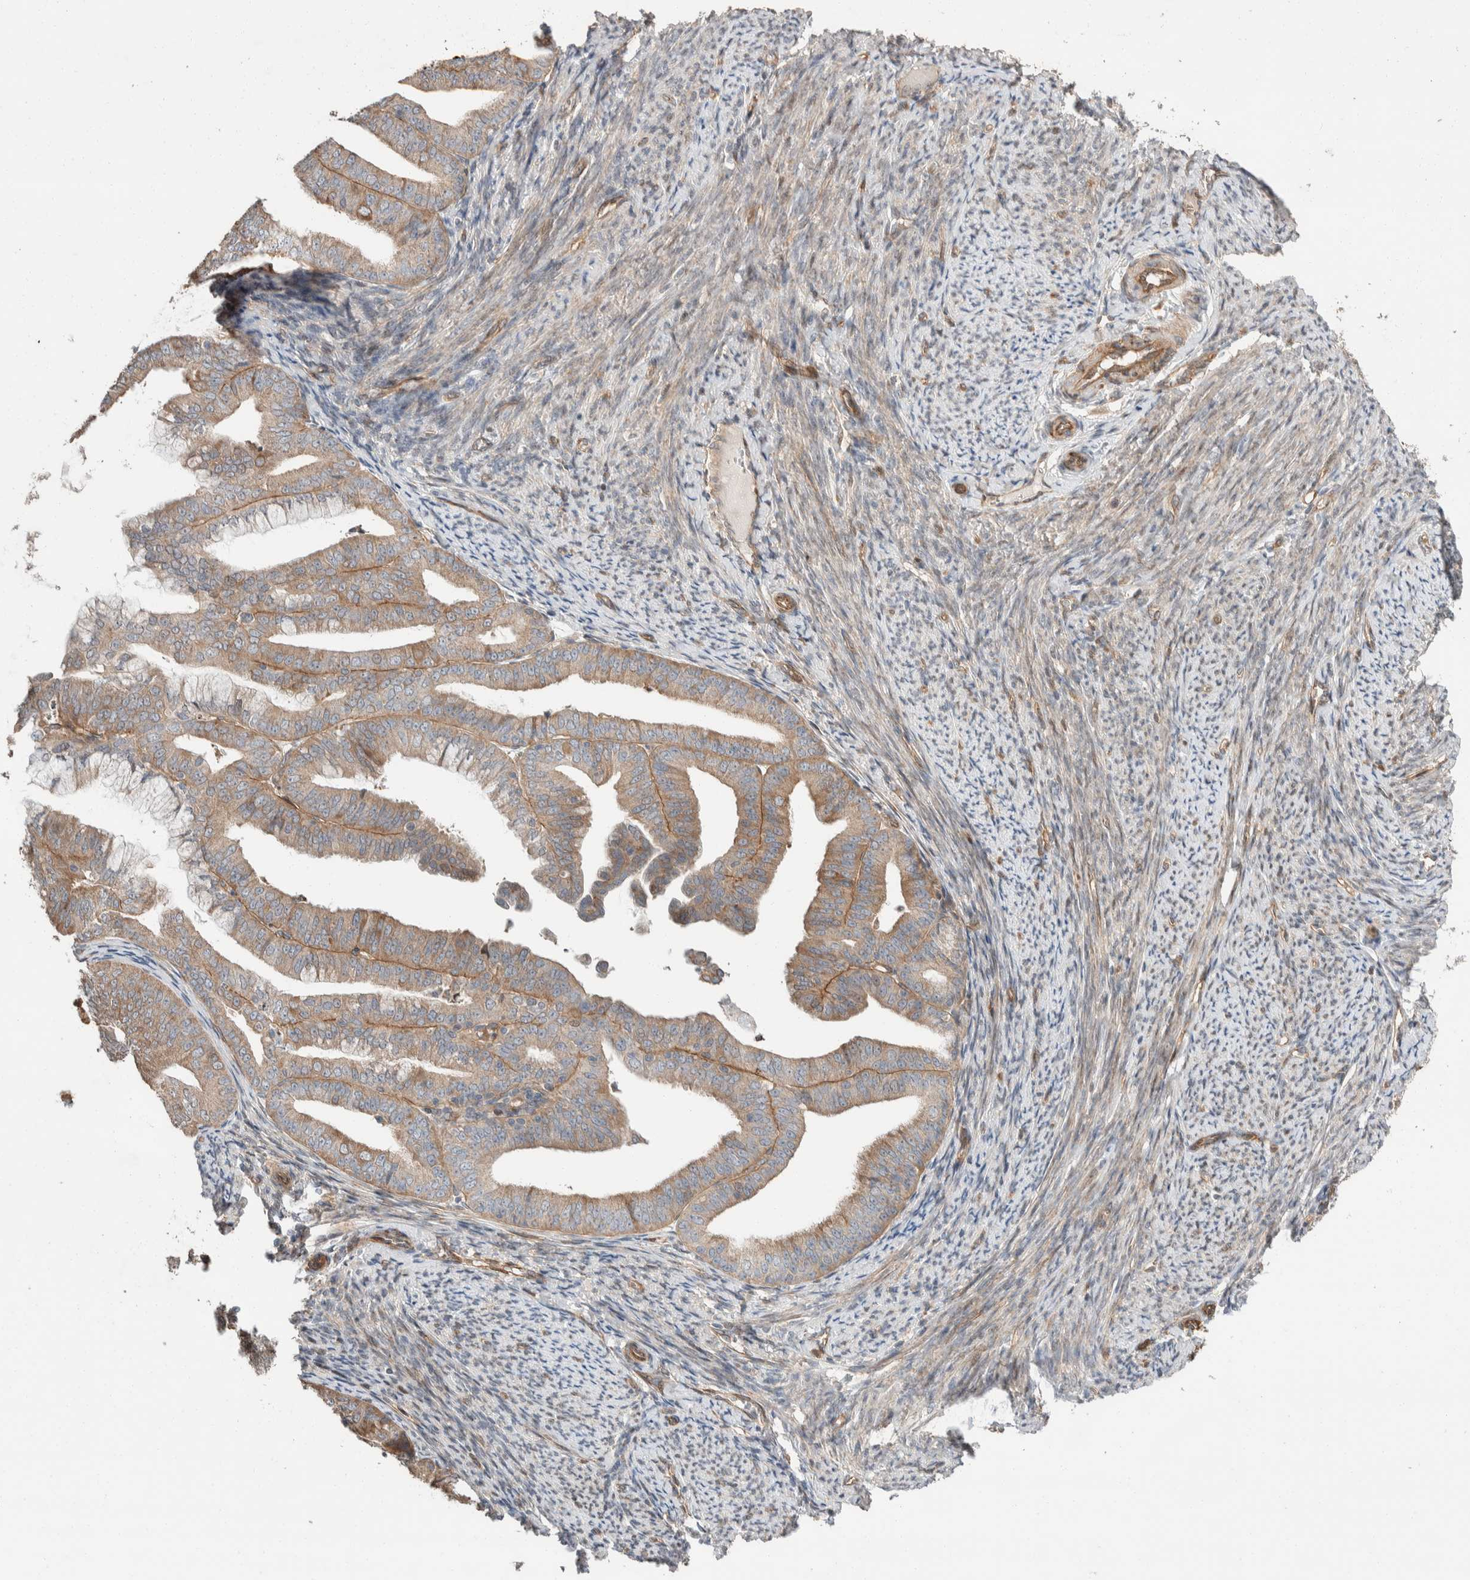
{"staining": {"intensity": "moderate", "quantity": ">75%", "location": "cytoplasmic/membranous"}, "tissue": "endometrial cancer", "cell_type": "Tumor cells", "image_type": "cancer", "snomed": [{"axis": "morphology", "description": "Adenocarcinoma, NOS"}, {"axis": "topography", "description": "Endometrium"}], "caption": "Protein expression analysis of human endometrial adenocarcinoma reveals moderate cytoplasmic/membranous staining in approximately >75% of tumor cells.", "gene": "ERC1", "patient": {"sex": "female", "age": 63}}